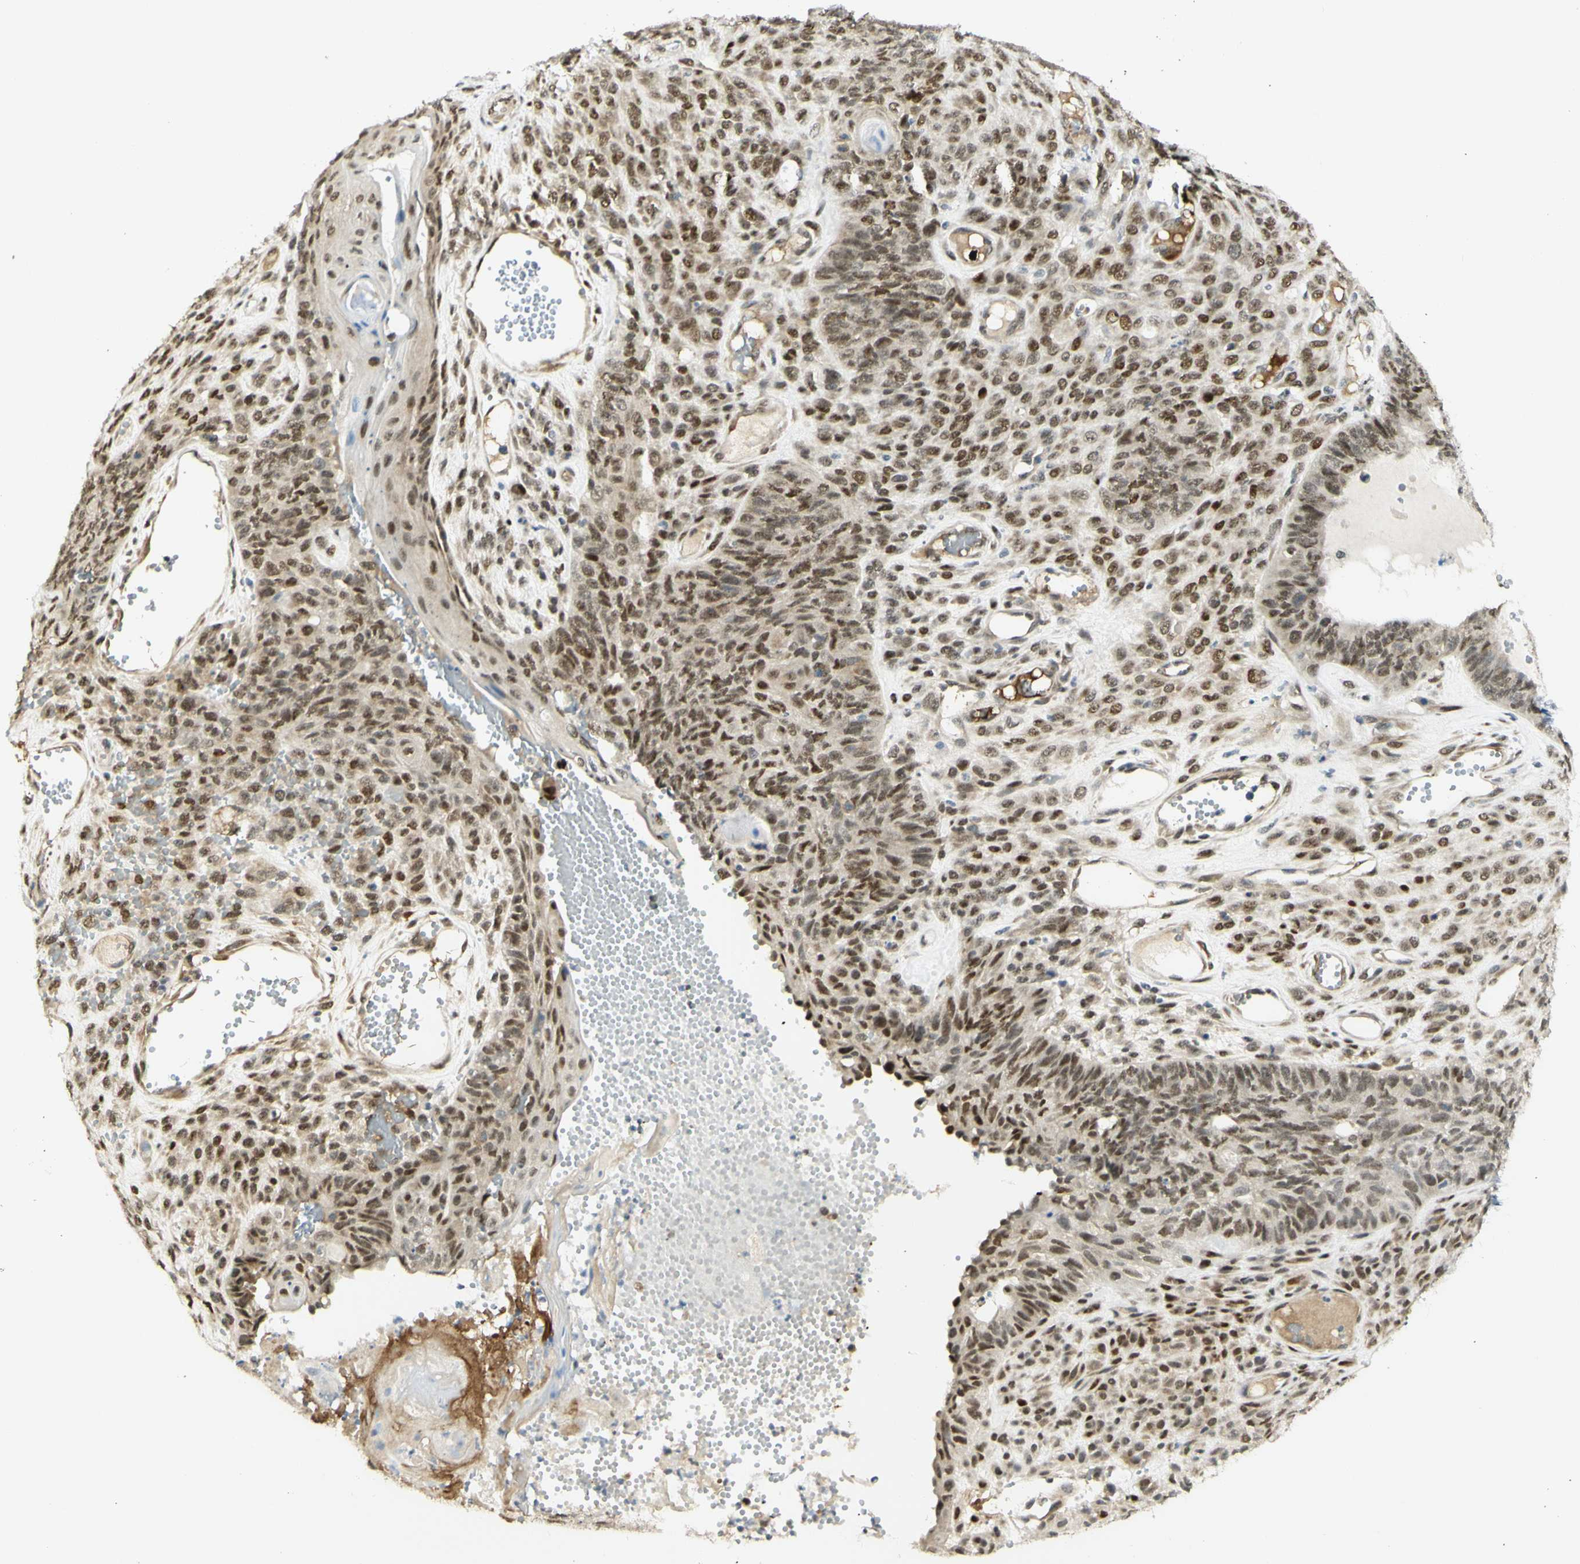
{"staining": {"intensity": "moderate", "quantity": ">75%", "location": "nuclear"}, "tissue": "endometrial cancer", "cell_type": "Tumor cells", "image_type": "cancer", "snomed": [{"axis": "morphology", "description": "Adenocarcinoma, NOS"}, {"axis": "topography", "description": "Endometrium"}], "caption": "Endometrial adenocarcinoma stained for a protein demonstrates moderate nuclear positivity in tumor cells.", "gene": "DDX1", "patient": {"sex": "female", "age": 32}}